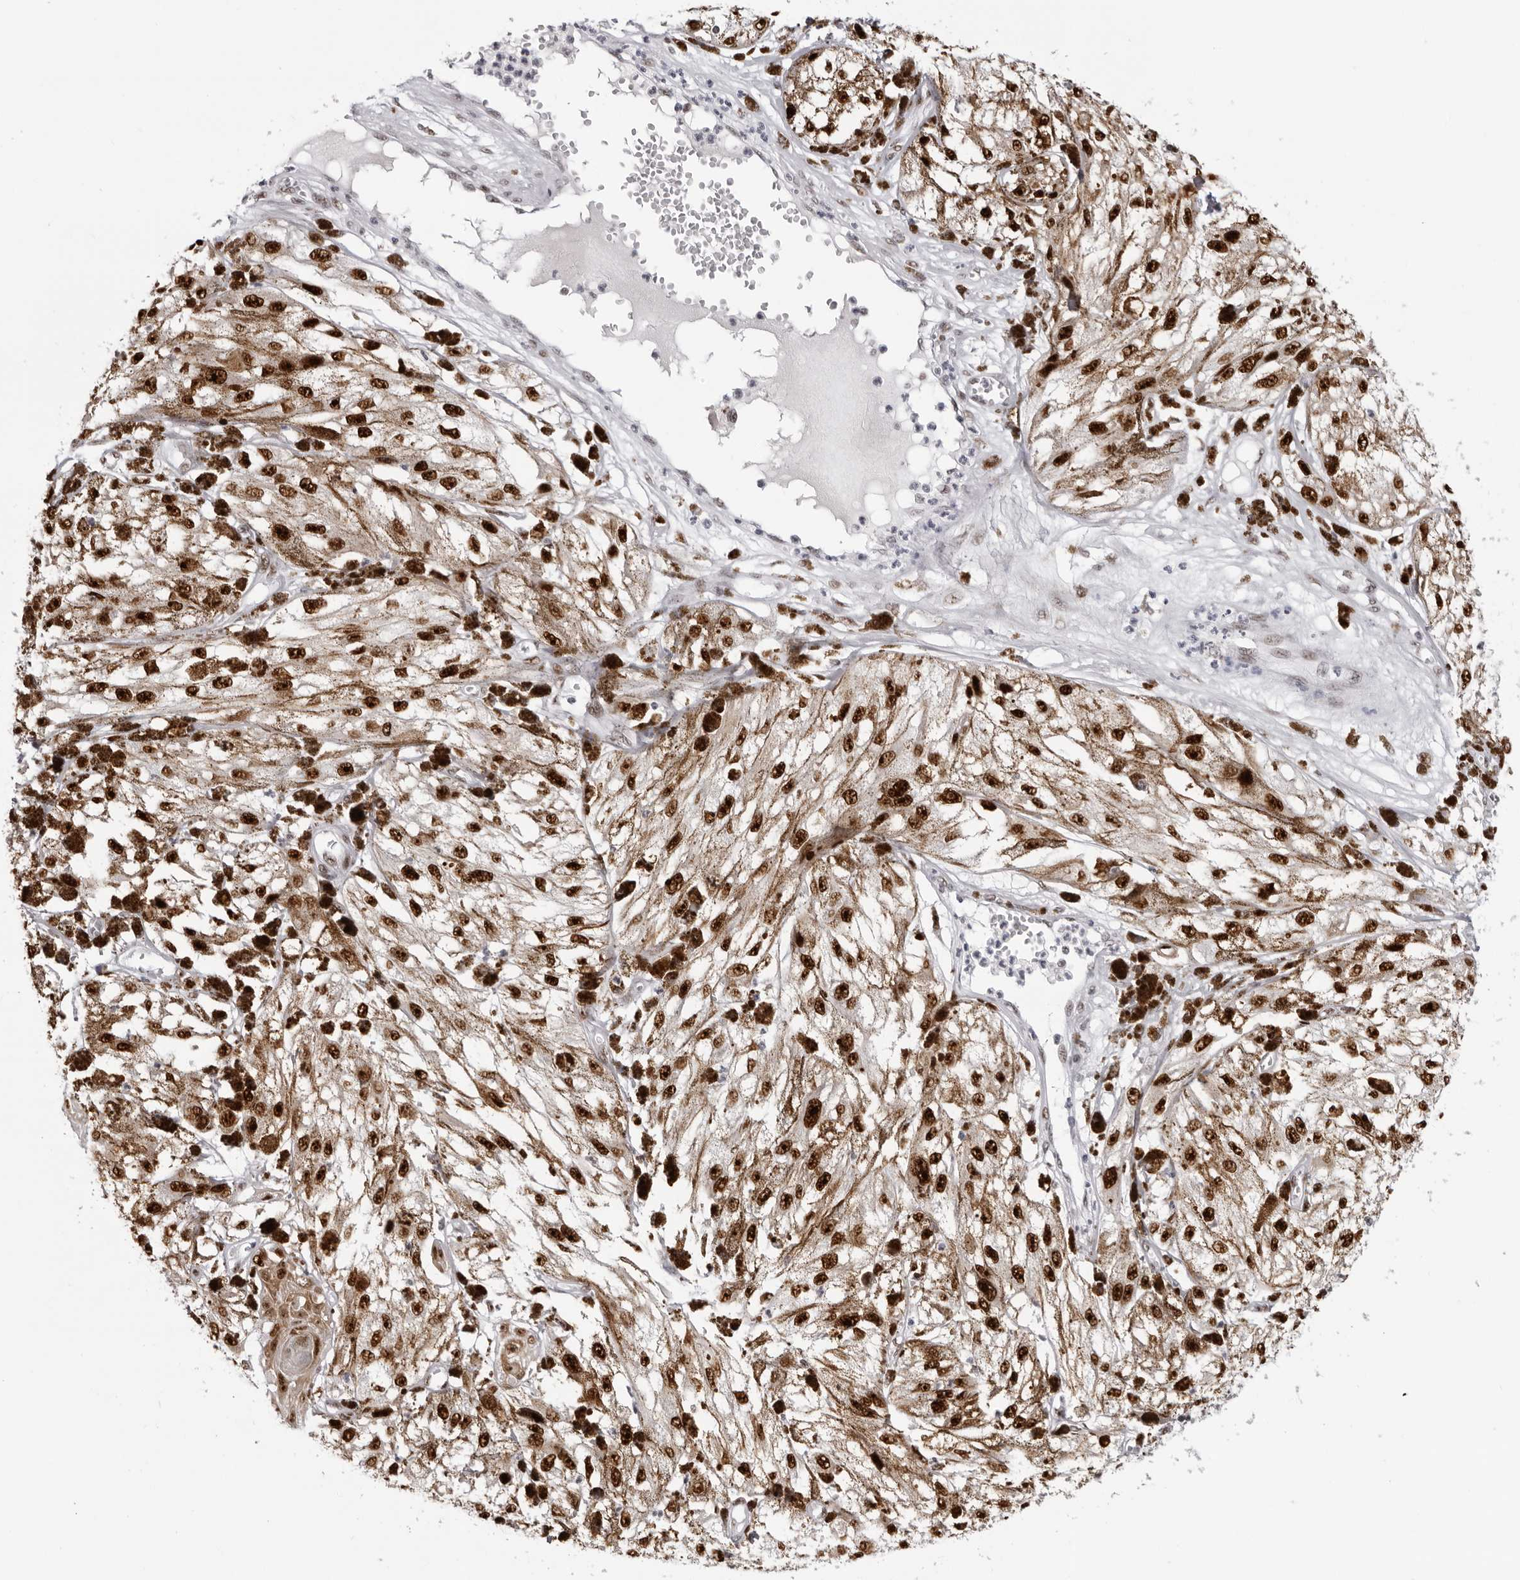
{"staining": {"intensity": "strong", "quantity": ">75%", "location": "nuclear"}, "tissue": "melanoma", "cell_type": "Tumor cells", "image_type": "cancer", "snomed": [{"axis": "morphology", "description": "Malignant melanoma, NOS"}, {"axis": "topography", "description": "Skin"}], "caption": "Protein staining reveals strong nuclear staining in about >75% of tumor cells in melanoma.", "gene": "HEXIM2", "patient": {"sex": "male", "age": 88}}